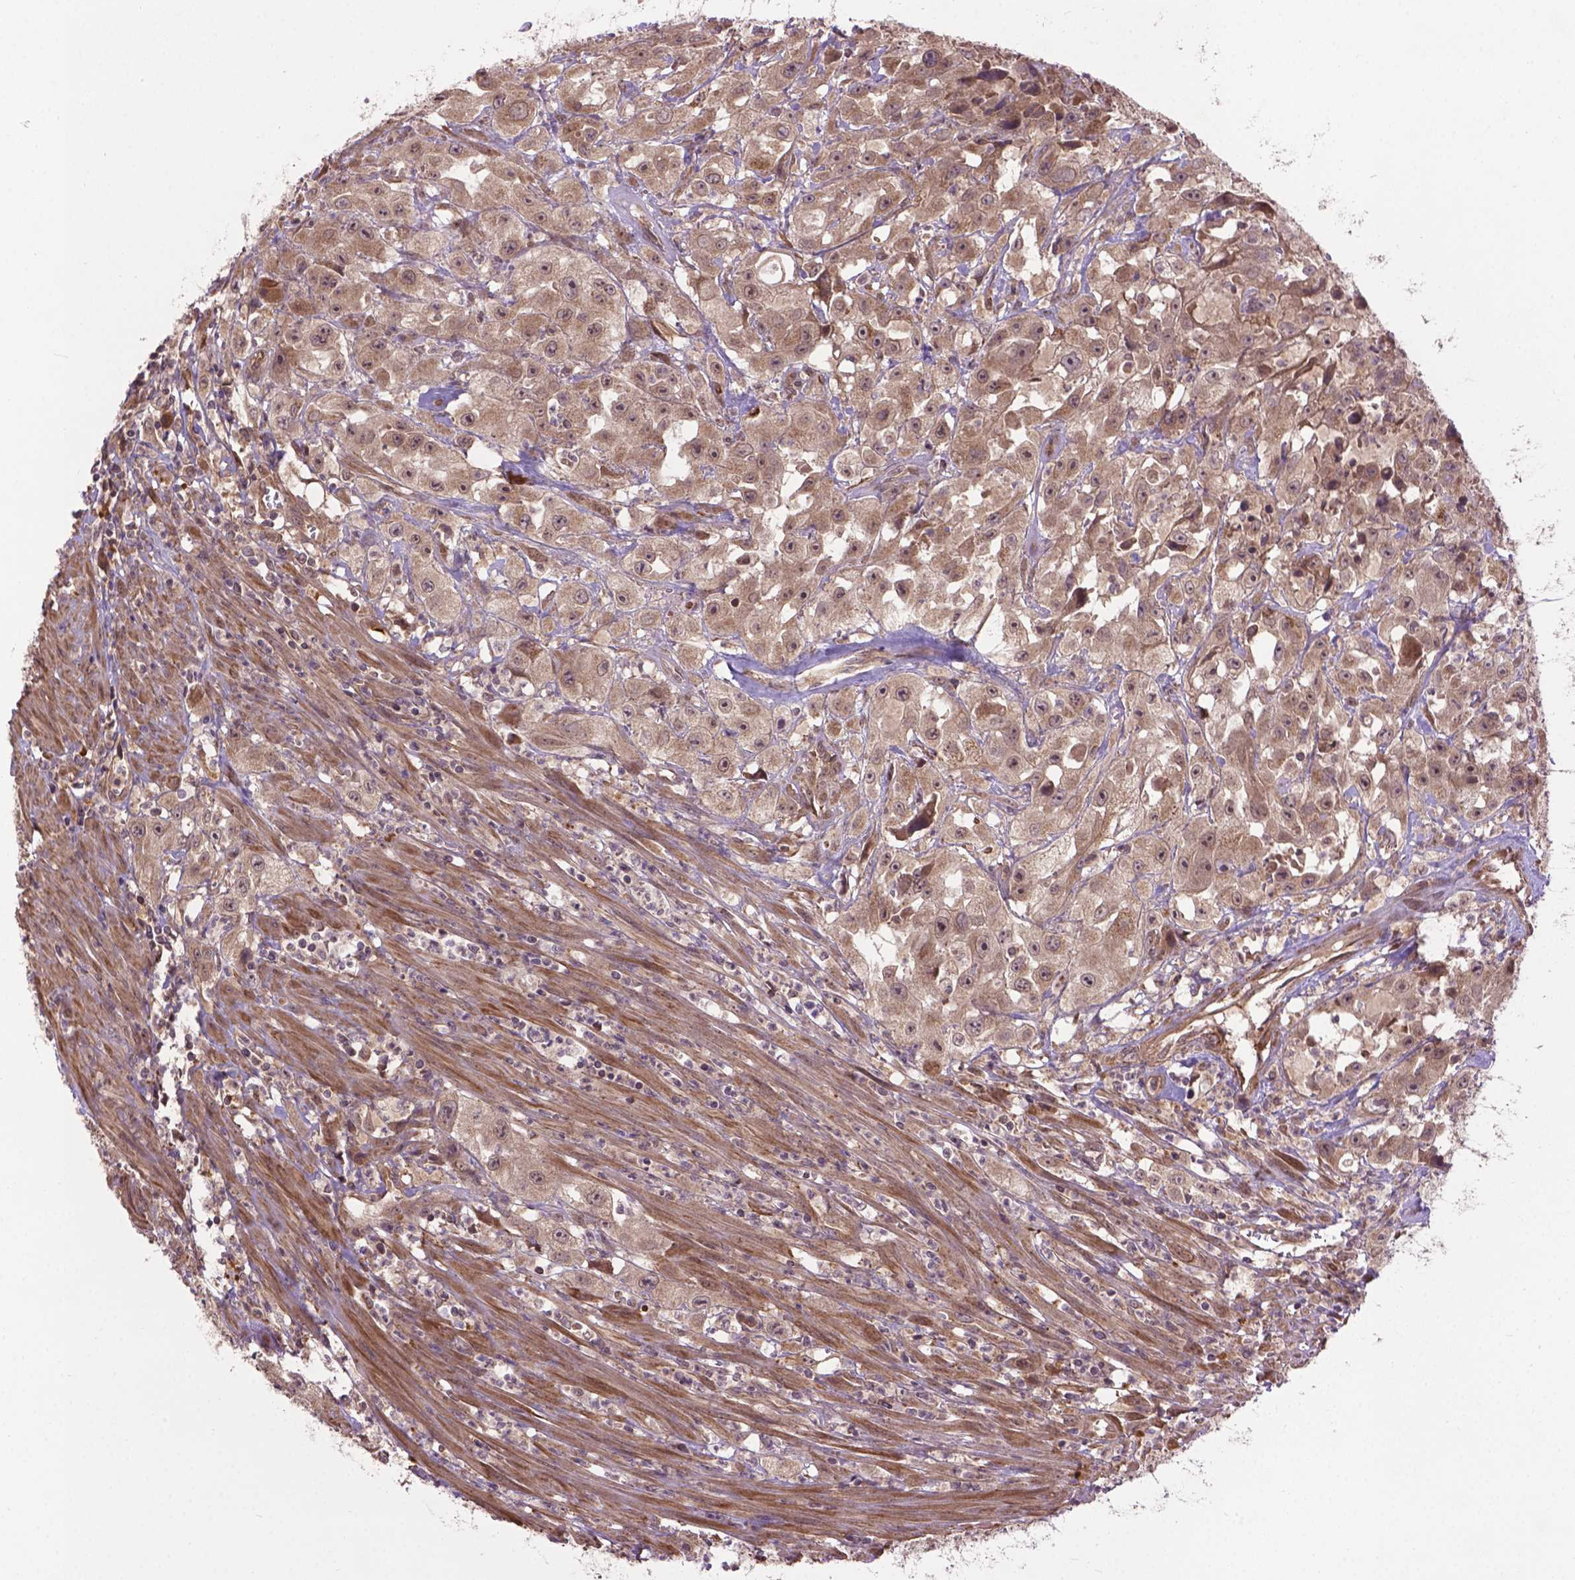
{"staining": {"intensity": "moderate", "quantity": ">75%", "location": "cytoplasmic/membranous,nuclear"}, "tissue": "urothelial cancer", "cell_type": "Tumor cells", "image_type": "cancer", "snomed": [{"axis": "morphology", "description": "Urothelial carcinoma, High grade"}, {"axis": "topography", "description": "Urinary bladder"}], "caption": "Immunohistochemistry (IHC) (DAB (3,3'-diaminobenzidine)) staining of human high-grade urothelial carcinoma displays moderate cytoplasmic/membranous and nuclear protein positivity in approximately >75% of tumor cells. Nuclei are stained in blue.", "gene": "ZNF616", "patient": {"sex": "male", "age": 79}}